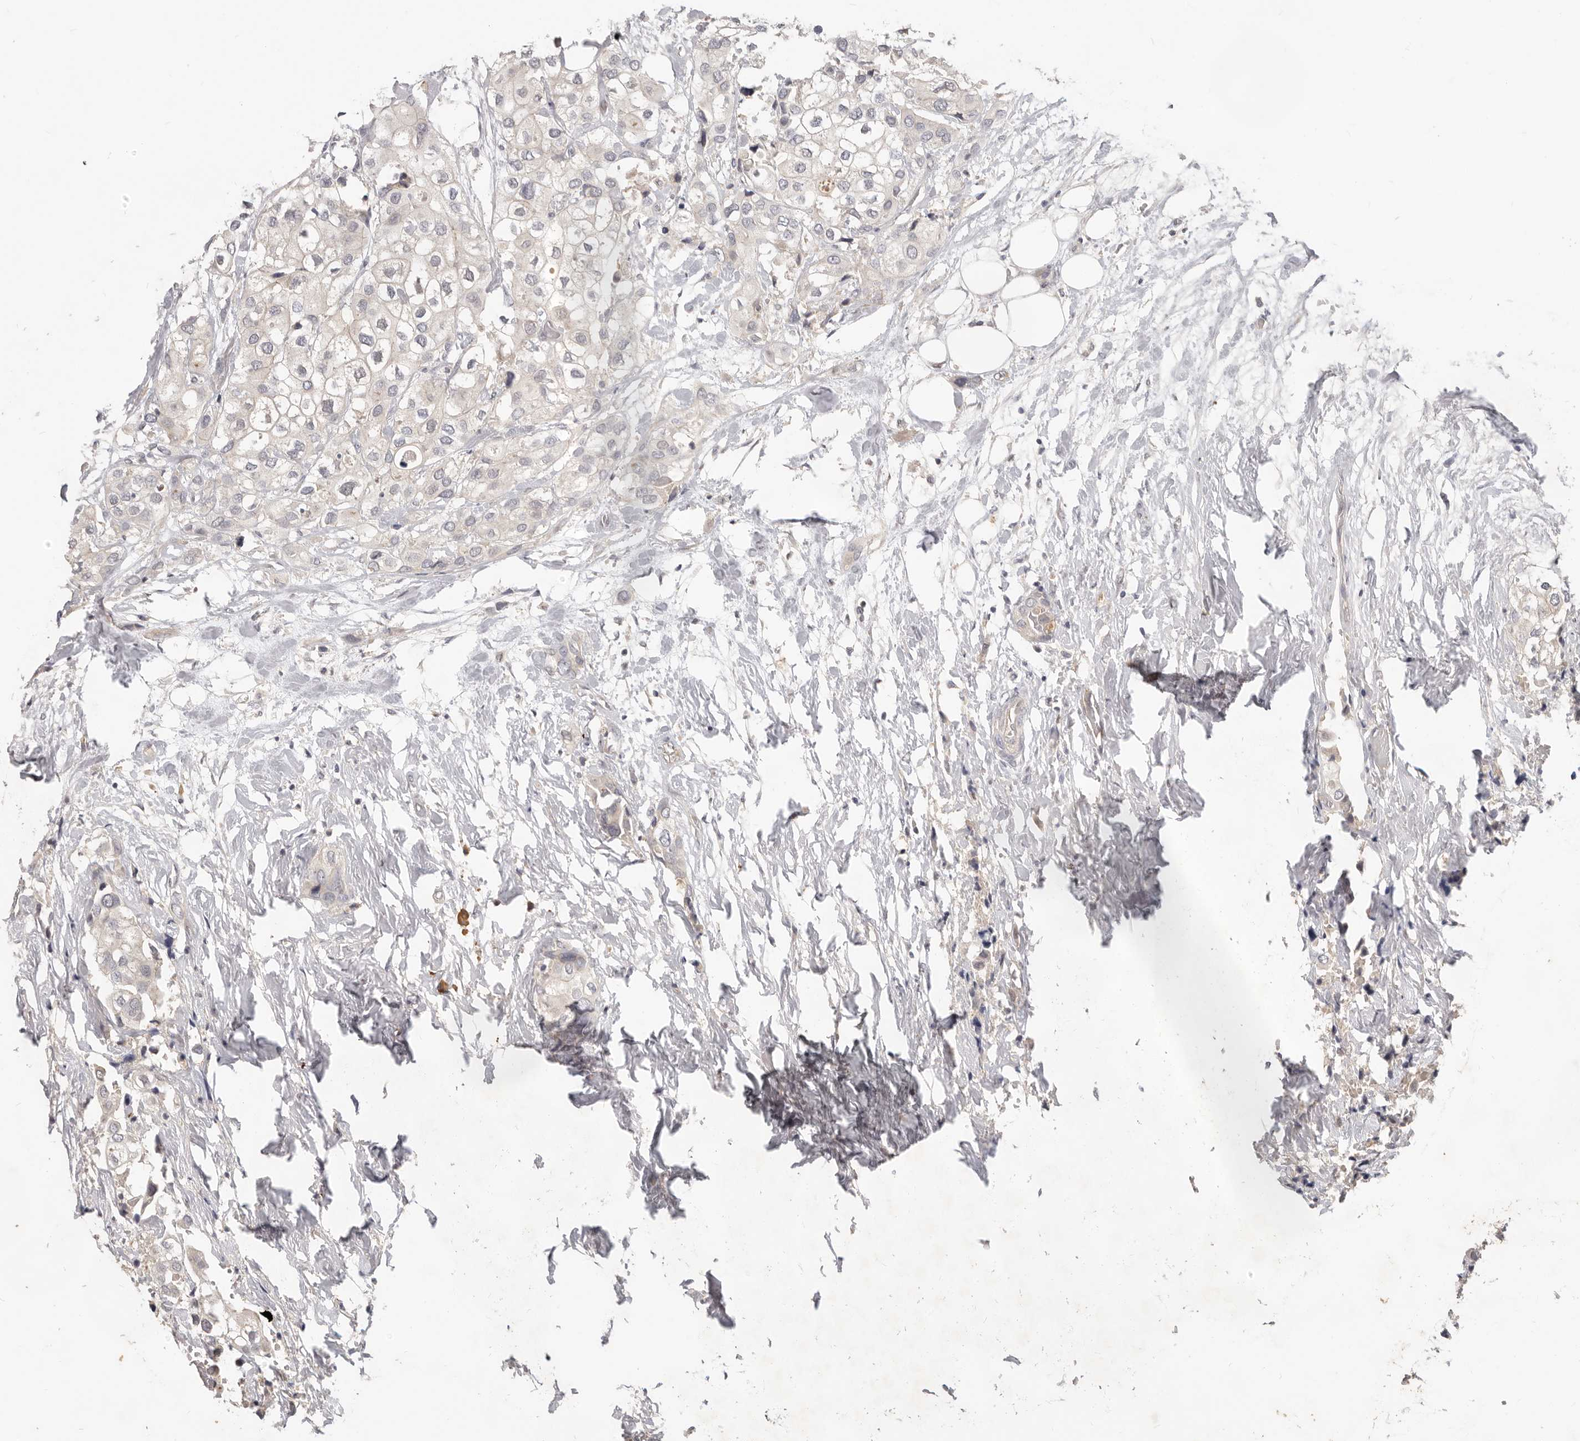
{"staining": {"intensity": "negative", "quantity": "none", "location": "none"}, "tissue": "urothelial cancer", "cell_type": "Tumor cells", "image_type": "cancer", "snomed": [{"axis": "morphology", "description": "Urothelial carcinoma, High grade"}, {"axis": "topography", "description": "Urinary bladder"}], "caption": "Immunohistochemistry of human high-grade urothelial carcinoma reveals no expression in tumor cells. Nuclei are stained in blue.", "gene": "USP49", "patient": {"sex": "male", "age": 64}}